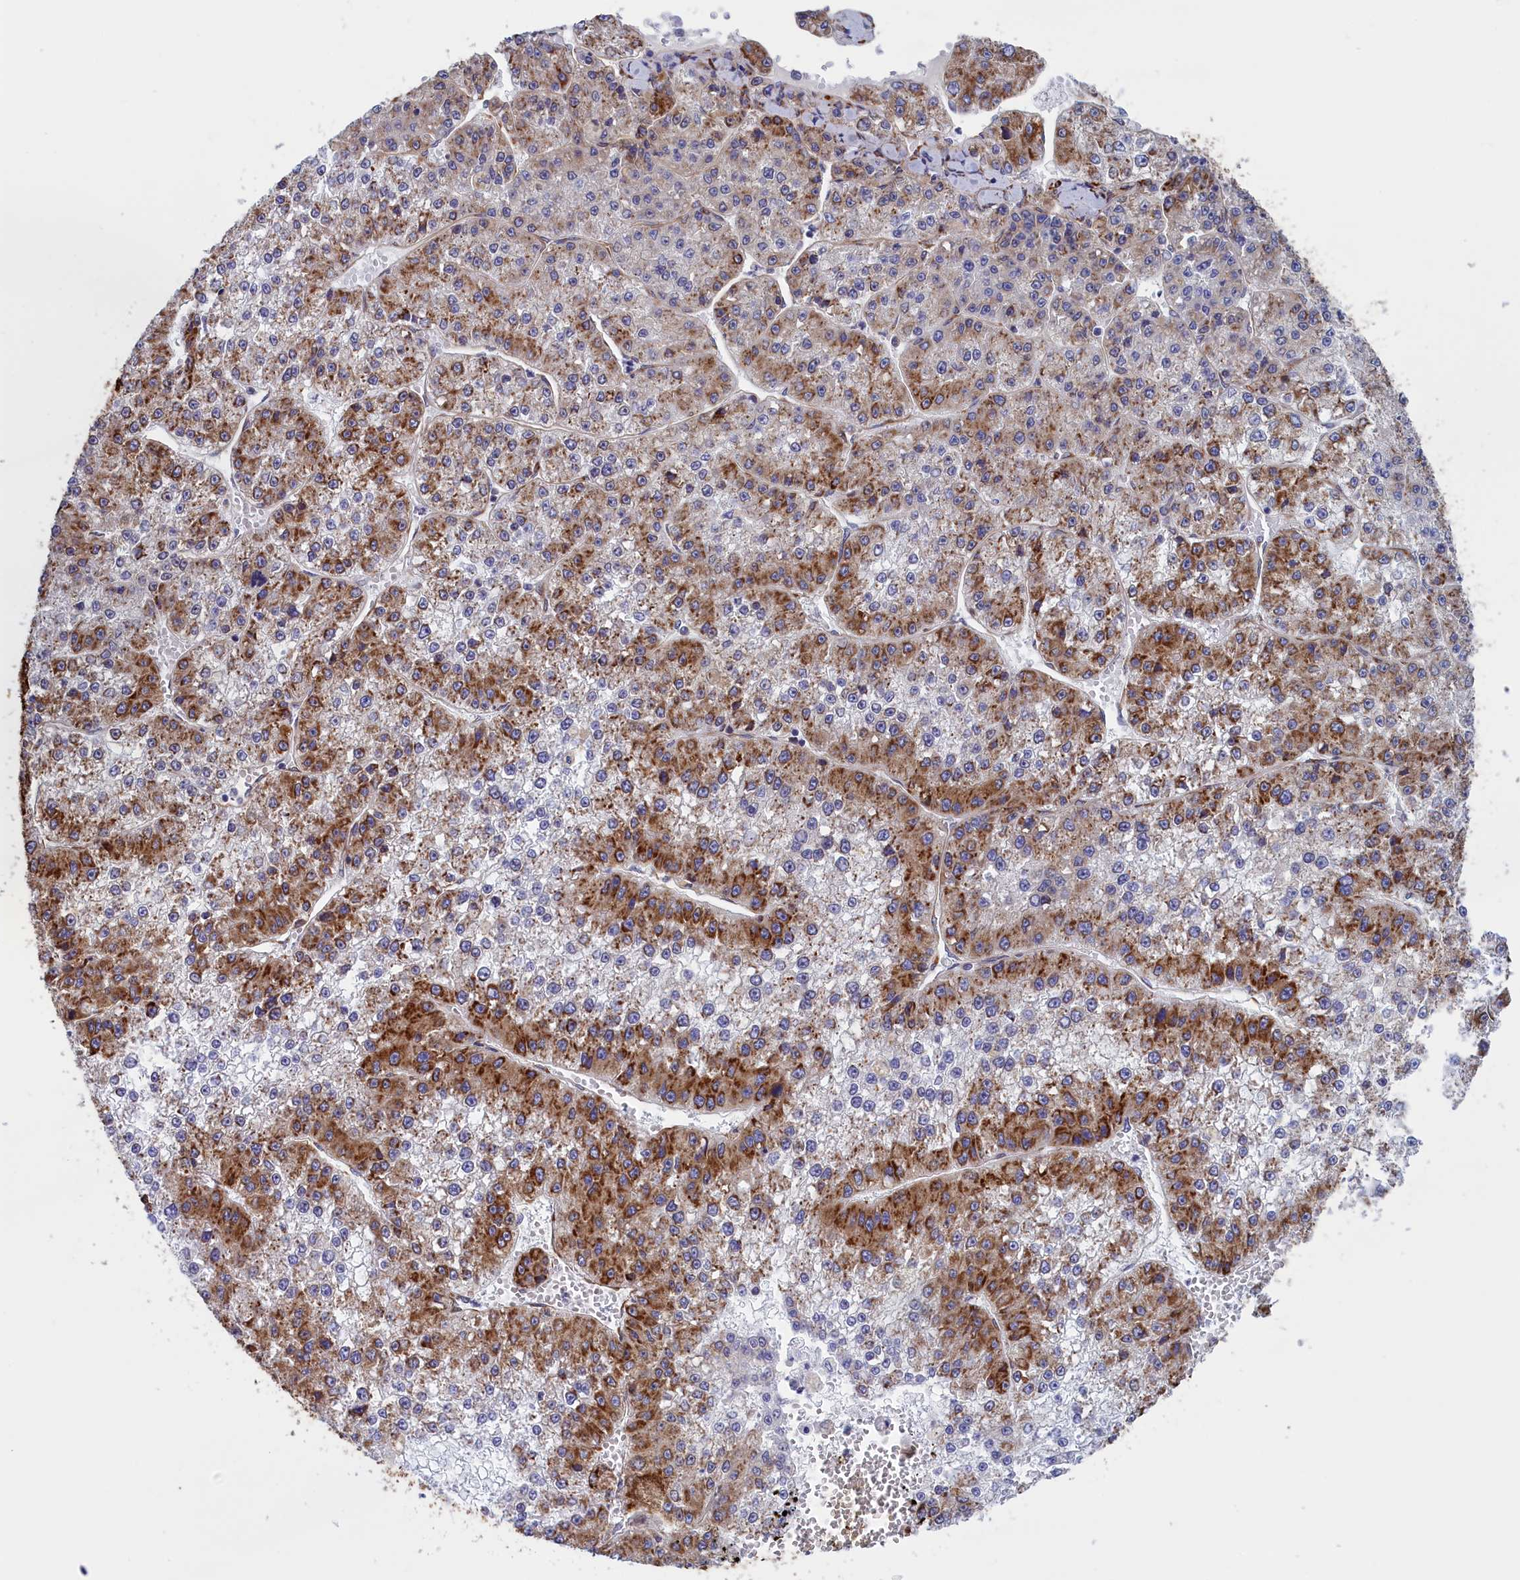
{"staining": {"intensity": "moderate", "quantity": "25%-75%", "location": "cytoplasmic/membranous"}, "tissue": "liver cancer", "cell_type": "Tumor cells", "image_type": "cancer", "snomed": [{"axis": "morphology", "description": "Carcinoma, Hepatocellular, NOS"}, {"axis": "topography", "description": "Liver"}], "caption": "The micrograph reveals staining of liver cancer, revealing moderate cytoplasmic/membranous protein positivity (brown color) within tumor cells.", "gene": "CCDC68", "patient": {"sex": "female", "age": 73}}